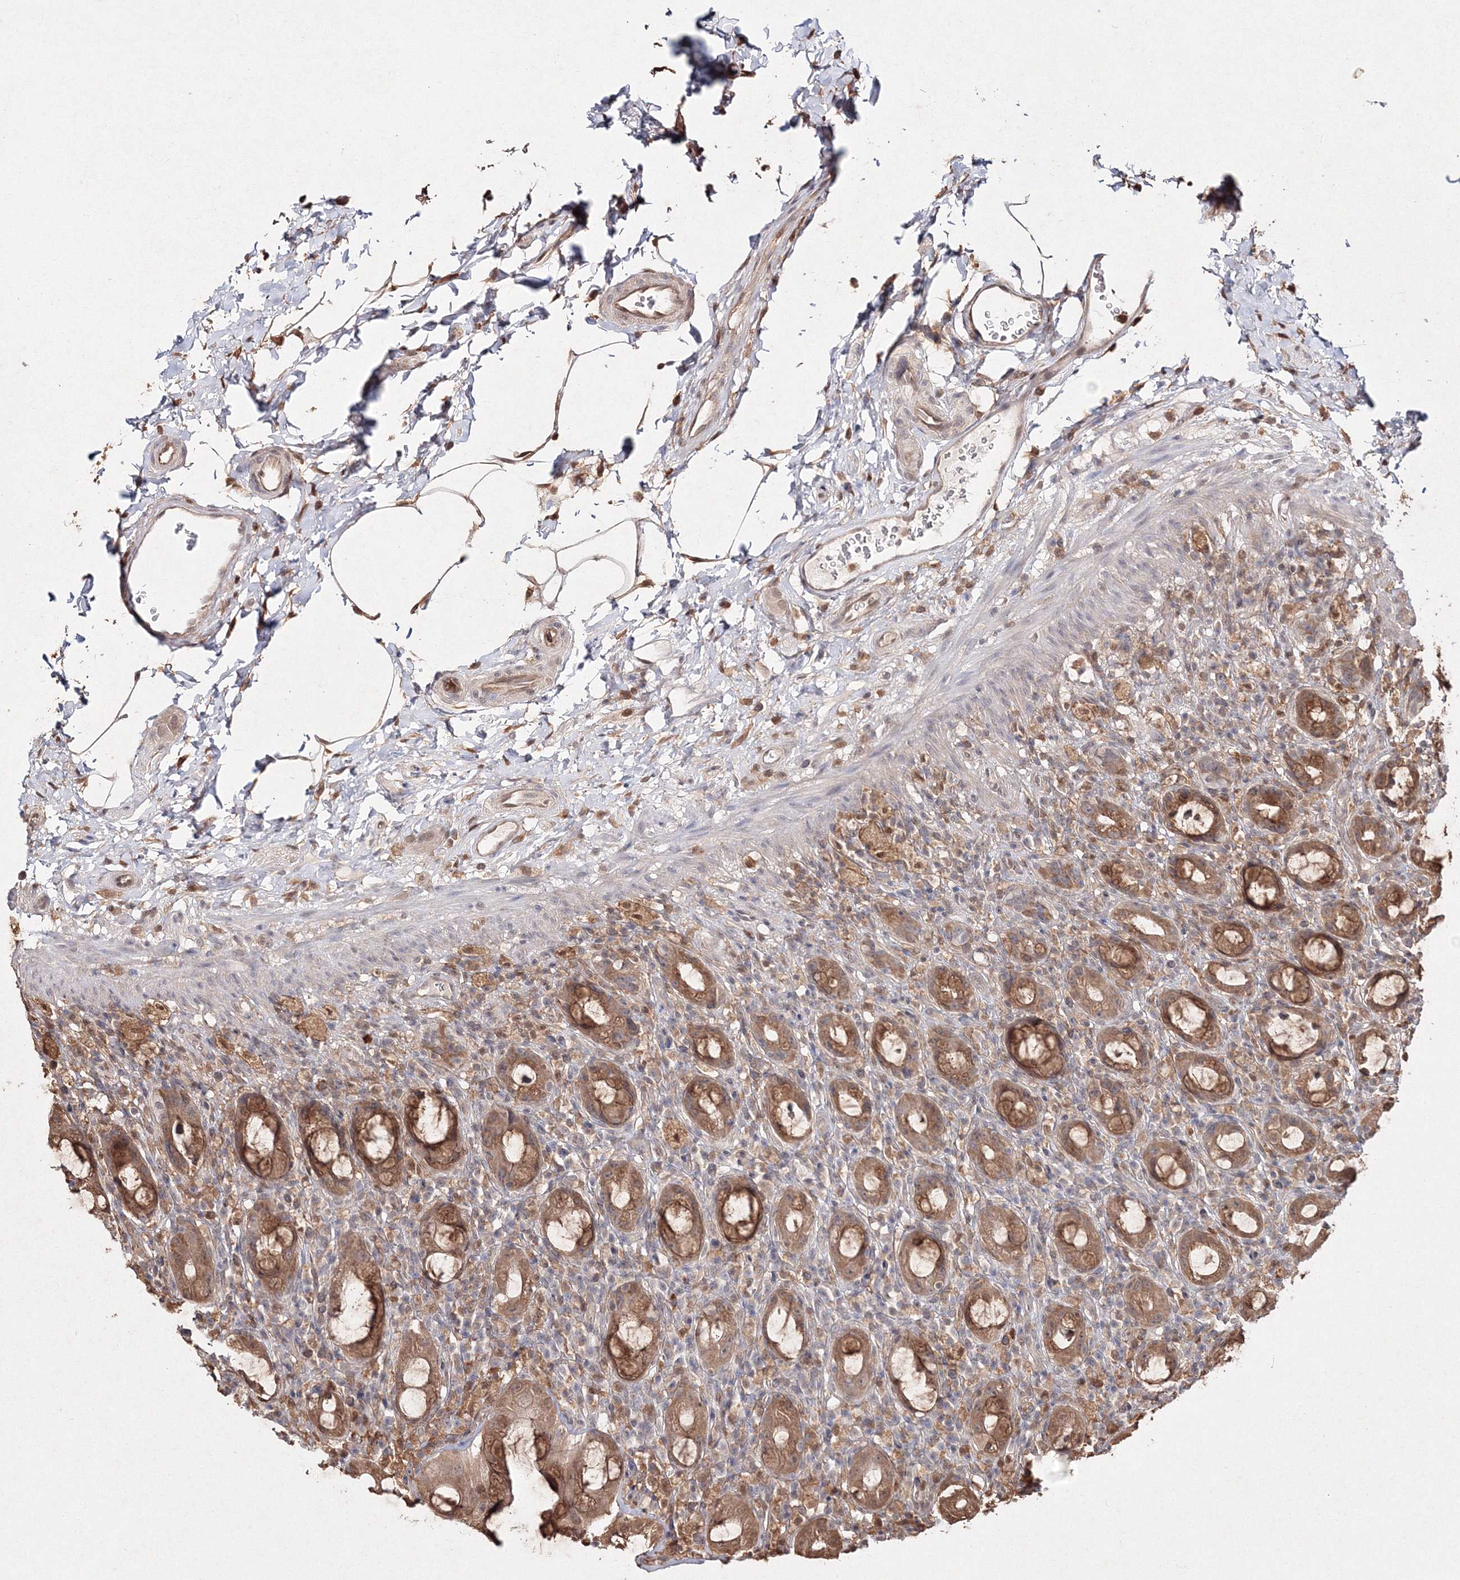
{"staining": {"intensity": "strong", "quantity": "25%-75%", "location": "cytoplasmic/membranous"}, "tissue": "rectum", "cell_type": "Glandular cells", "image_type": "normal", "snomed": [{"axis": "morphology", "description": "Normal tissue, NOS"}, {"axis": "topography", "description": "Rectum"}], "caption": "Immunohistochemical staining of normal rectum displays high levels of strong cytoplasmic/membranous staining in about 25%-75% of glandular cells.", "gene": "S100A11", "patient": {"sex": "male", "age": 44}}